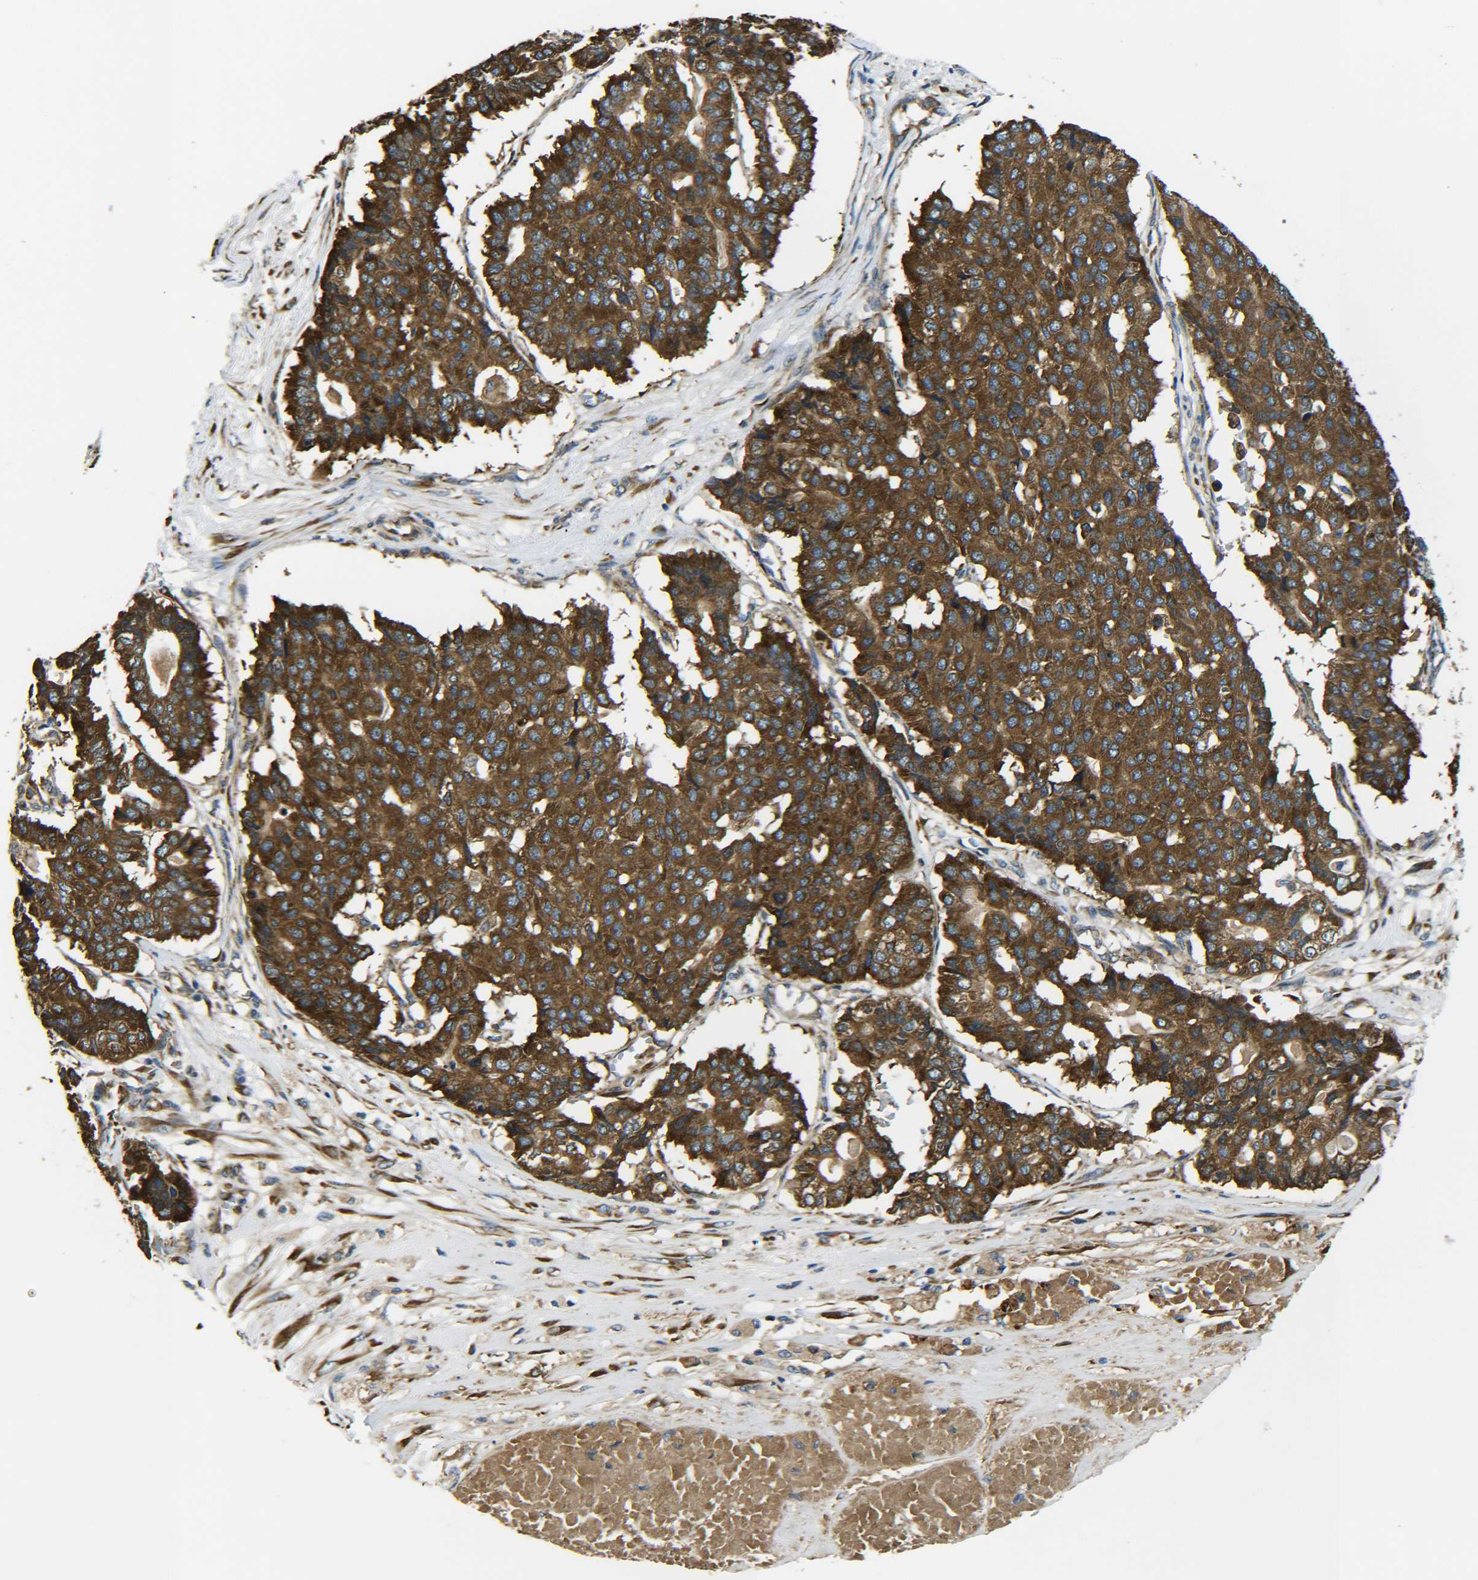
{"staining": {"intensity": "strong", "quantity": ">75%", "location": "cytoplasmic/membranous"}, "tissue": "pancreatic cancer", "cell_type": "Tumor cells", "image_type": "cancer", "snomed": [{"axis": "morphology", "description": "Adenocarcinoma, NOS"}, {"axis": "topography", "description": "Pancreas"}], "caption": "Adenocarcinoma (pancreatic) stained with DAB IHC shows high levels of strong cytoplasmic/membranous expression in approximately >75% of tumor cells. The protein is shown in brown color, while the nuclei are stained blue.", "gene": "PREB", "patient": {"sex": "male", "age": 50}}